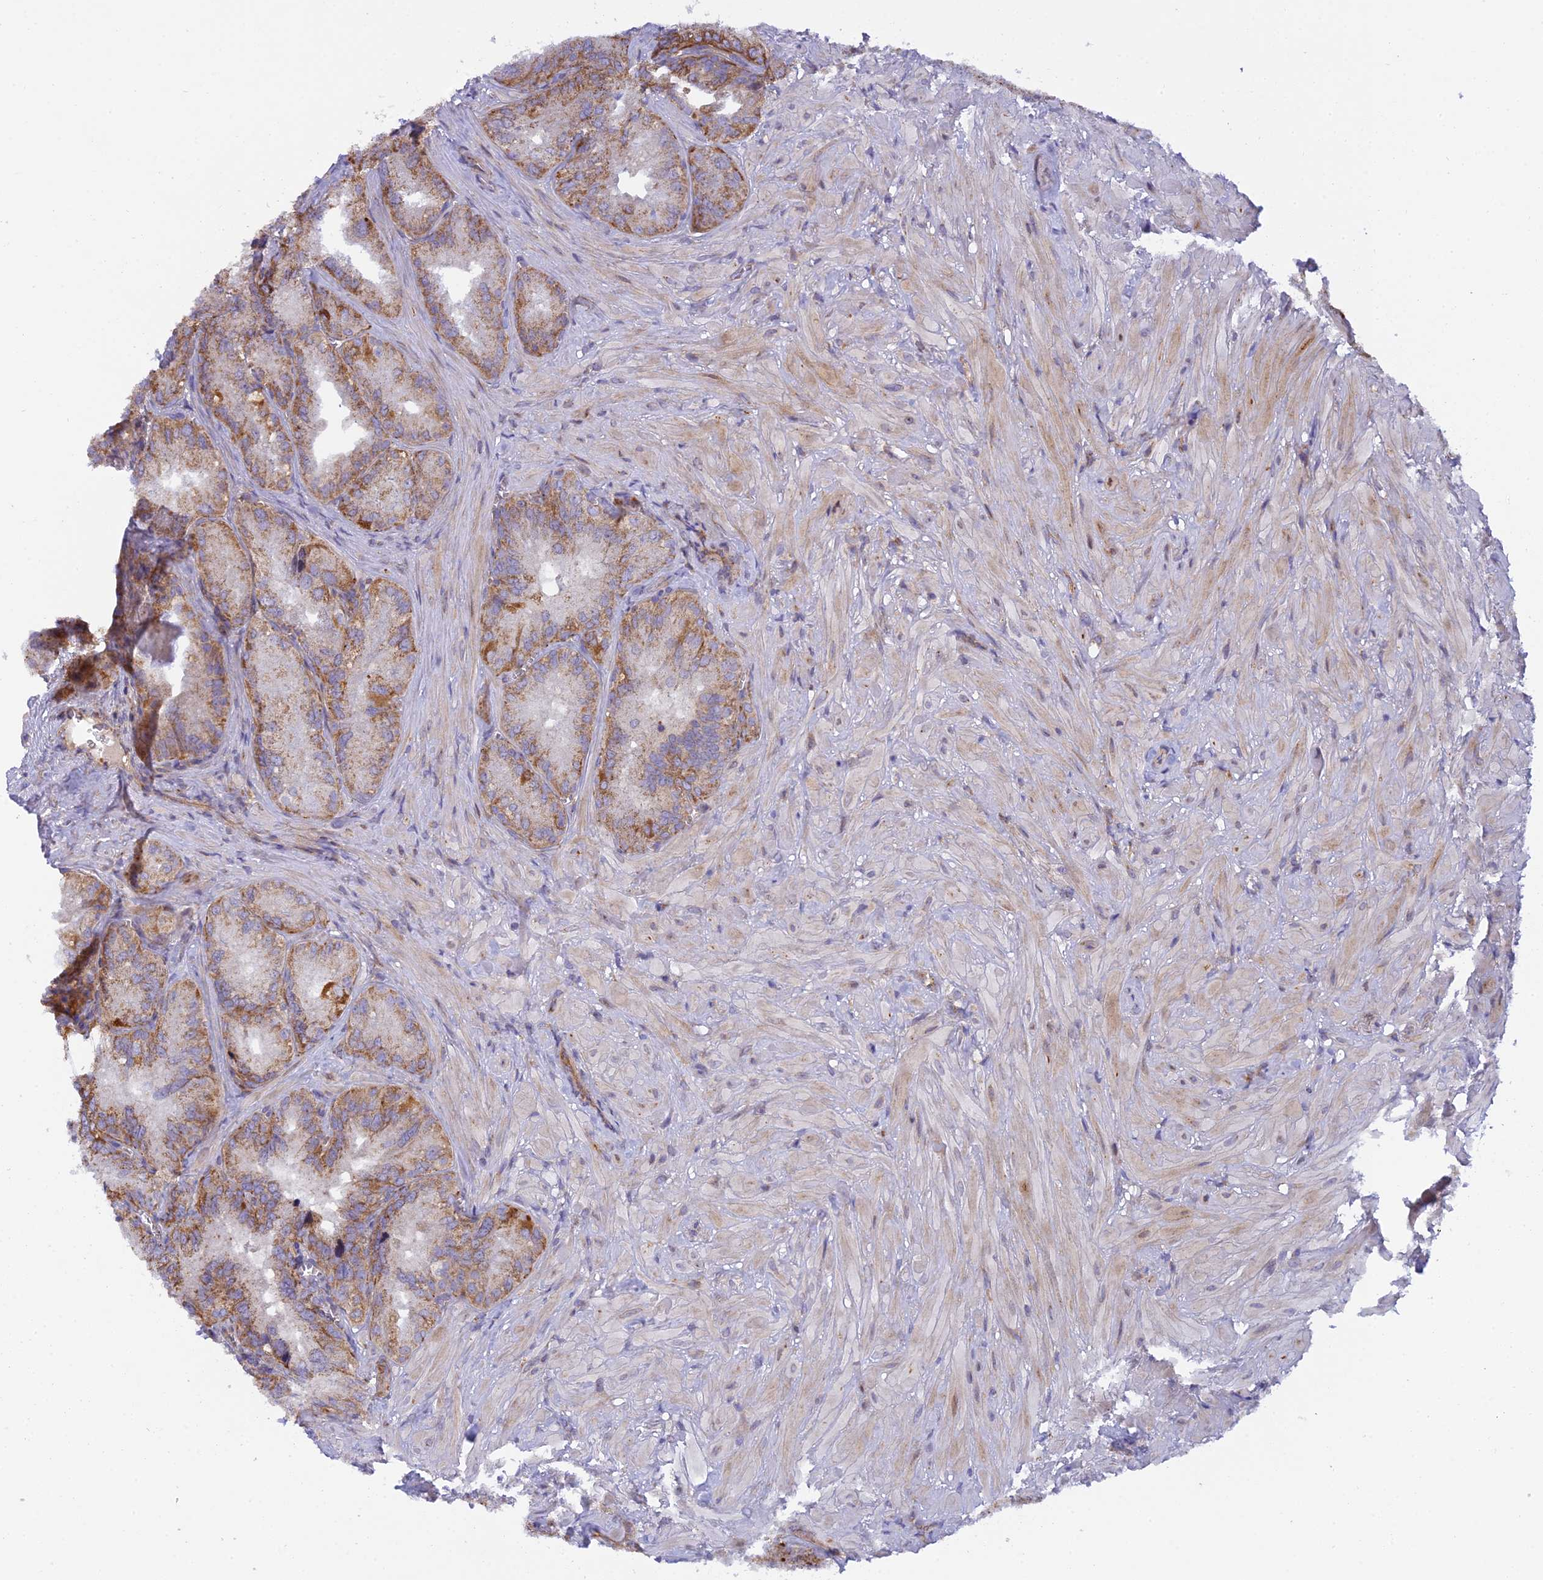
{"staining": {"intensity": "moderate", "quantity": ">75%", "location": "cytoplasmic/membranous"}, "tissue": "seminal vesicle", "cell_type": "Glandular cells", "image_type": "normal", "snomed": [{"axis": "morphology", "description": "Normal tissue, NOS"}, {"axis": "topography", "description": "Seminal veicle"}], "caption": "An image of human seminal vesicle stained for a protein reveals moderate cytoplasmic/membranous brown staining in glandular cells.", "gene": "CLCN7", "patient": {"sex": "male", "age": 62}}